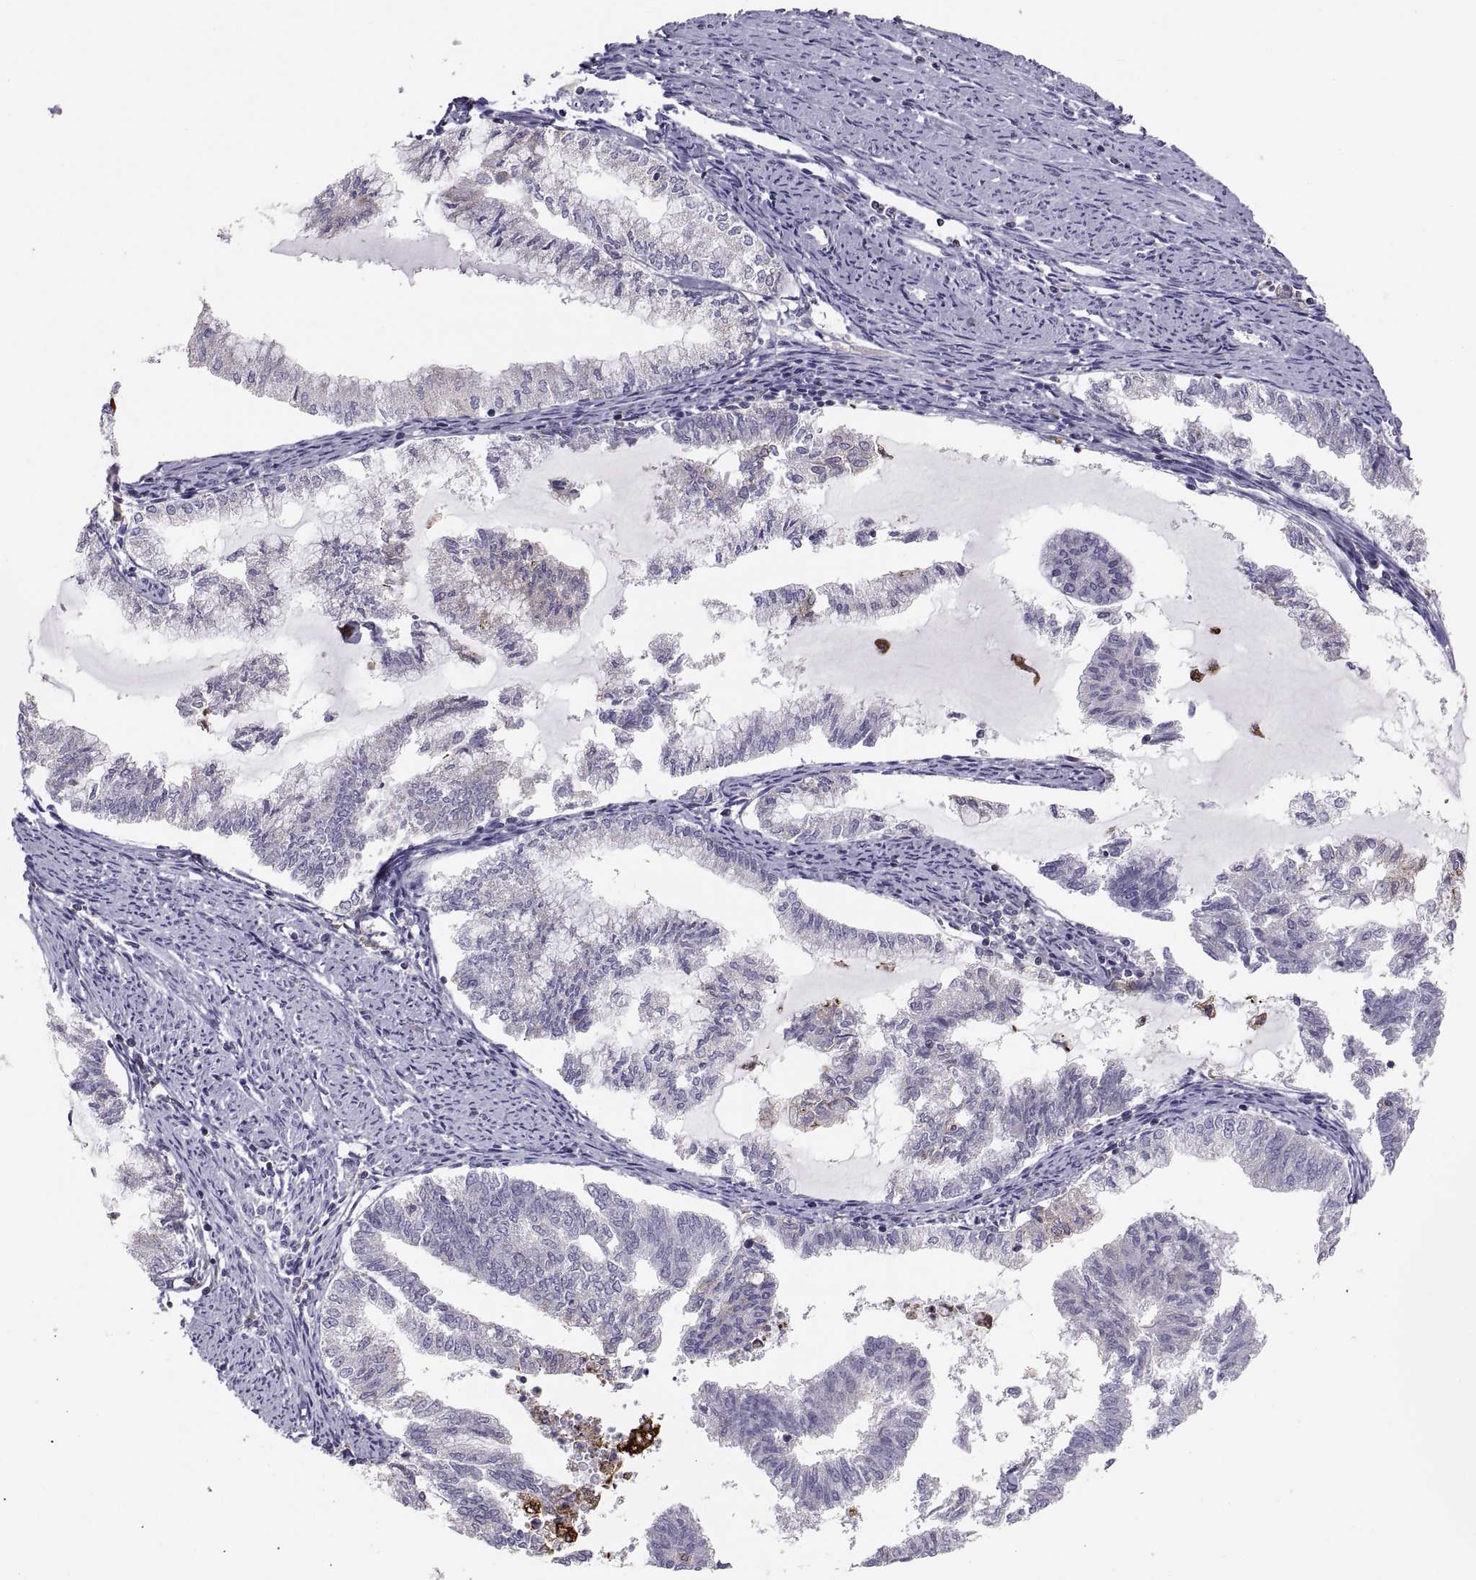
{"staining": {"intensity": "negative", "quantity": "none", "location": "none"}, "tissue": "endometrial cancer", "cell_type": "Tumor cells", "image_type": "cancer", "snomed": [{"axis": "morphology", "description": "Adenocarcinoma, NOS"}, {"axis": "topography", "description": "Endometrium"}], "caption": "The image exhibits no significant positivity in tumor cells of adenocarcinoma (endometrial). (DAB (3,3'-diaminobenzidine) IHC with hematoxylin counter stain).", "gene": "ERO1A", "patient": {"sex": "female", "age": 79}}